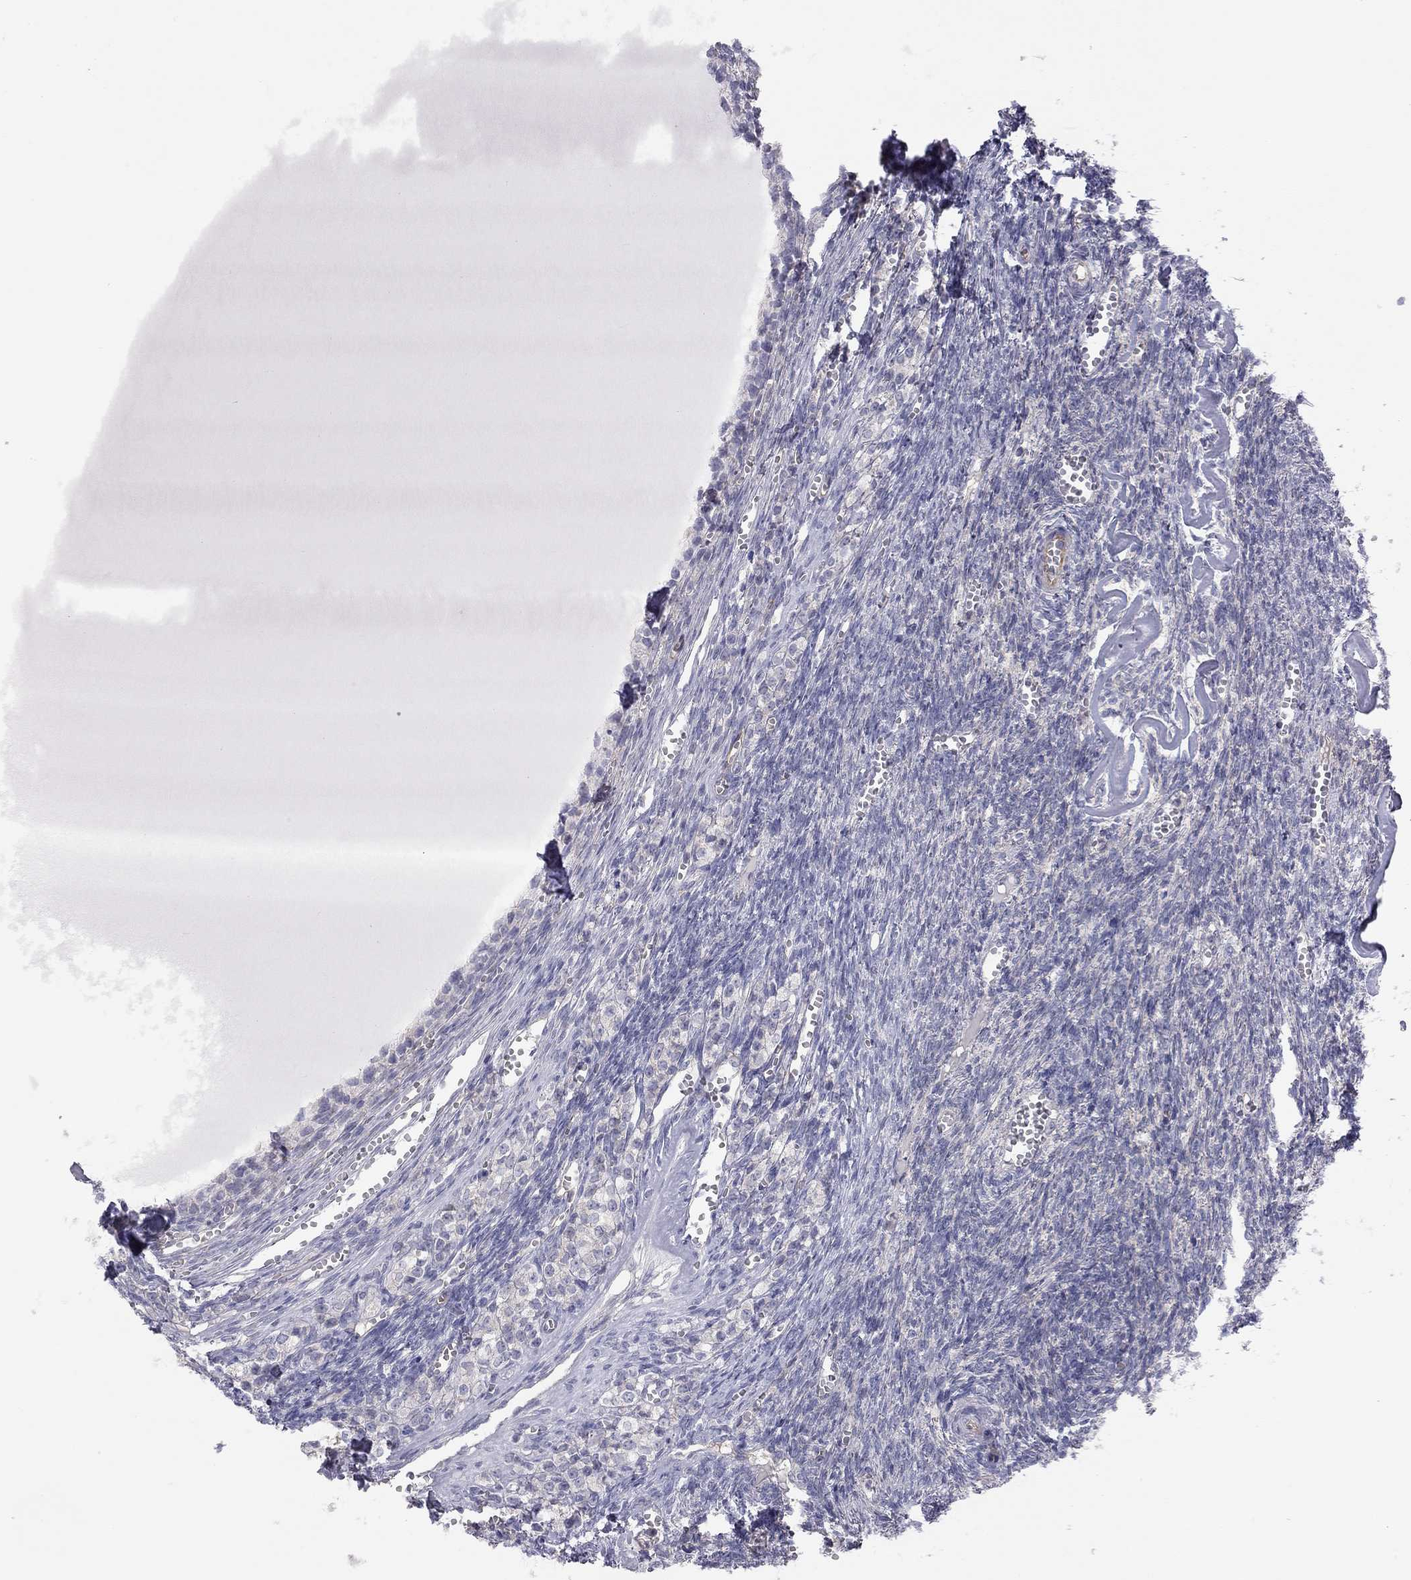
{"staining": {"intensity": "negative", "quantity": "none", "location": "none"}, "tissue": "ovary", "cell_type": "Follicle cells", "image_type": "normal", "snomed": [{"axis": "morphology", "description": "Normal tissue, NOS"}, {"axis": "topography", "description": "Ovary"}], "caption": "A high-resolution image shows immunohistochemistry (IHC) staining of unremarkable ovary, which reveals no significant positivity in follicle cells.", "gene": "GPRC5B", "patient": {"sex": "female", "age": 43}}